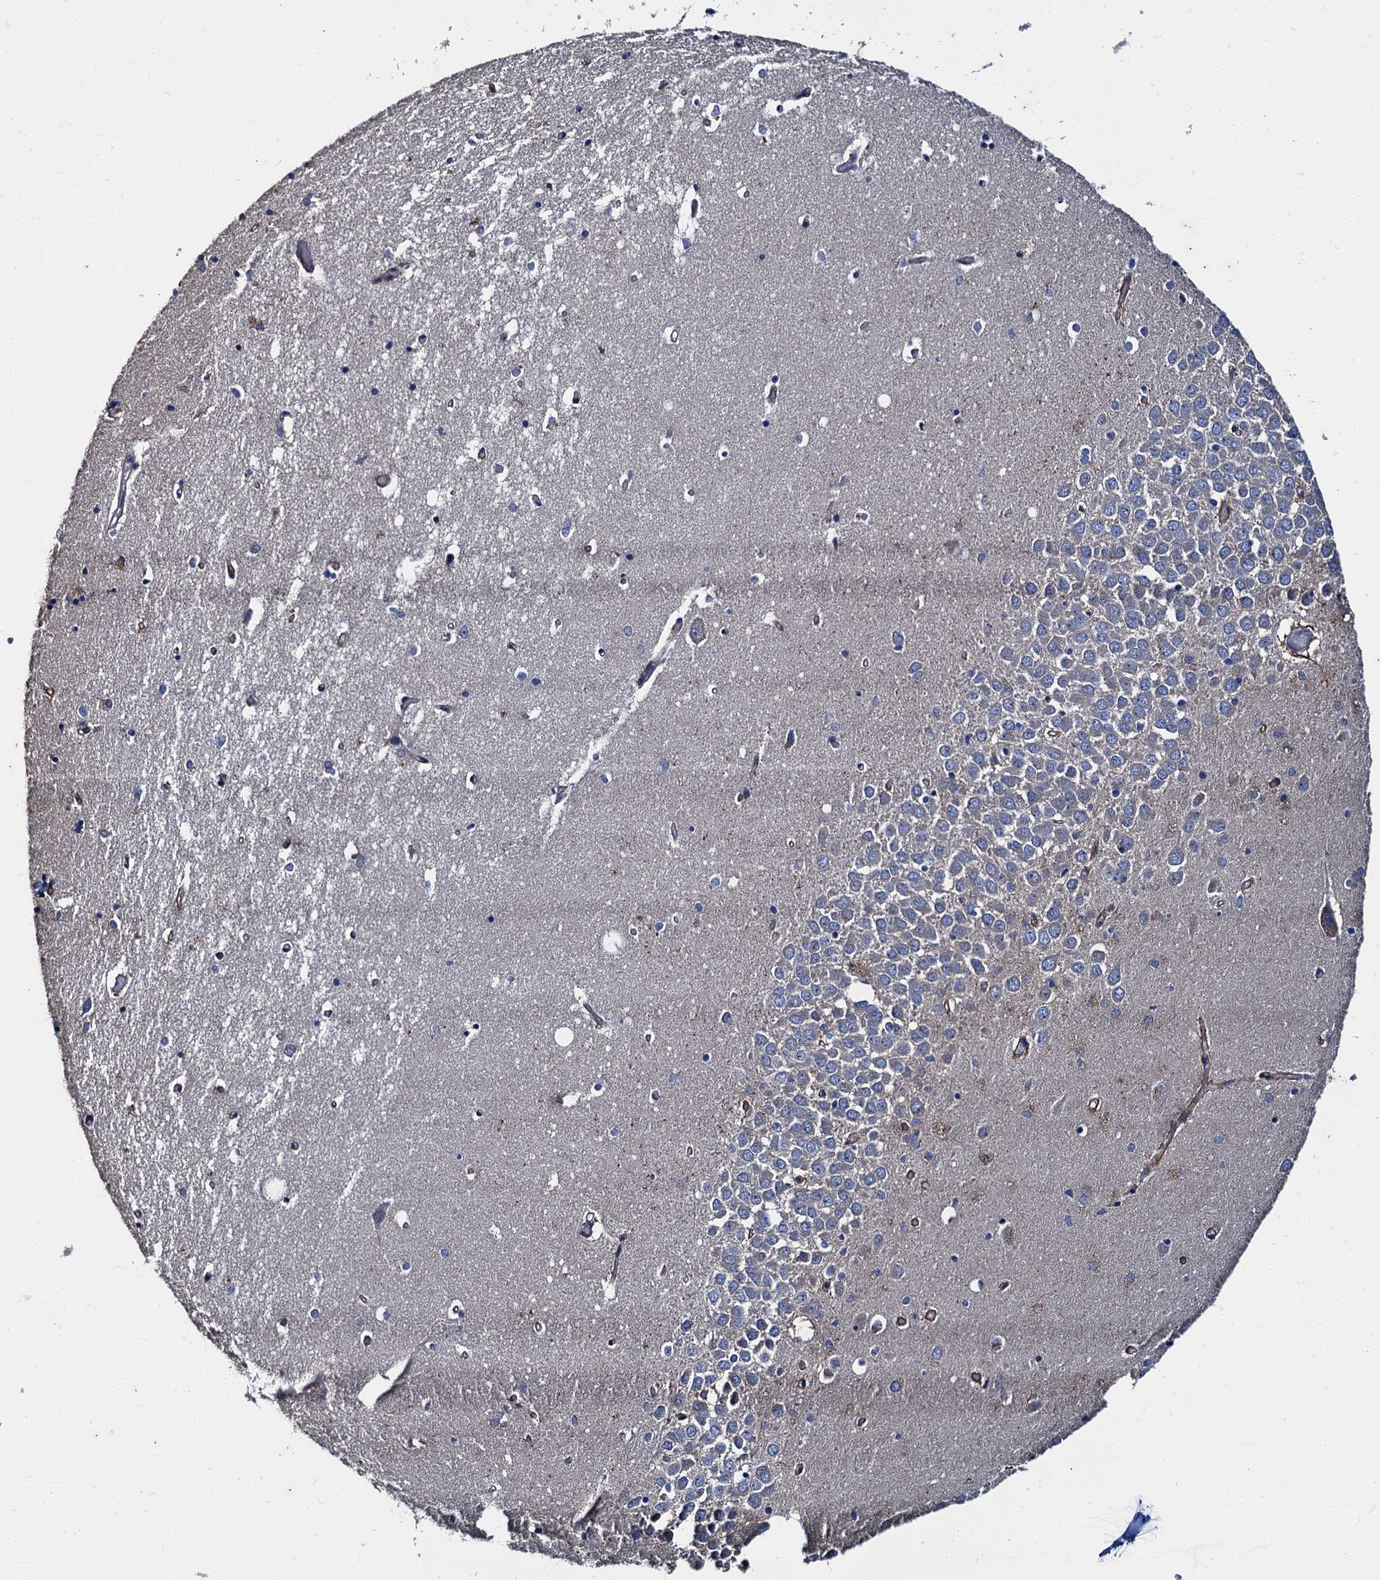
{"staining": {"intensity": "negative", "quantity": "none", "location": "none"}, "tissue": "hippocampus", "cell_type": "Glial cells", "image_type": "normal", "snomed": [{"axis": "morphology", "description": "Normal tissue, NOS"}, {"axis": "topography", "description": "Hippocampus"}], "caption": "A high-resolution image shows immunohistochemistry (IHC) staining of benign hippocampus, which demonstrates no significant expression in glial cells.", "gene": "NGRN", "patient": {"sex": "male", "age": 70}}